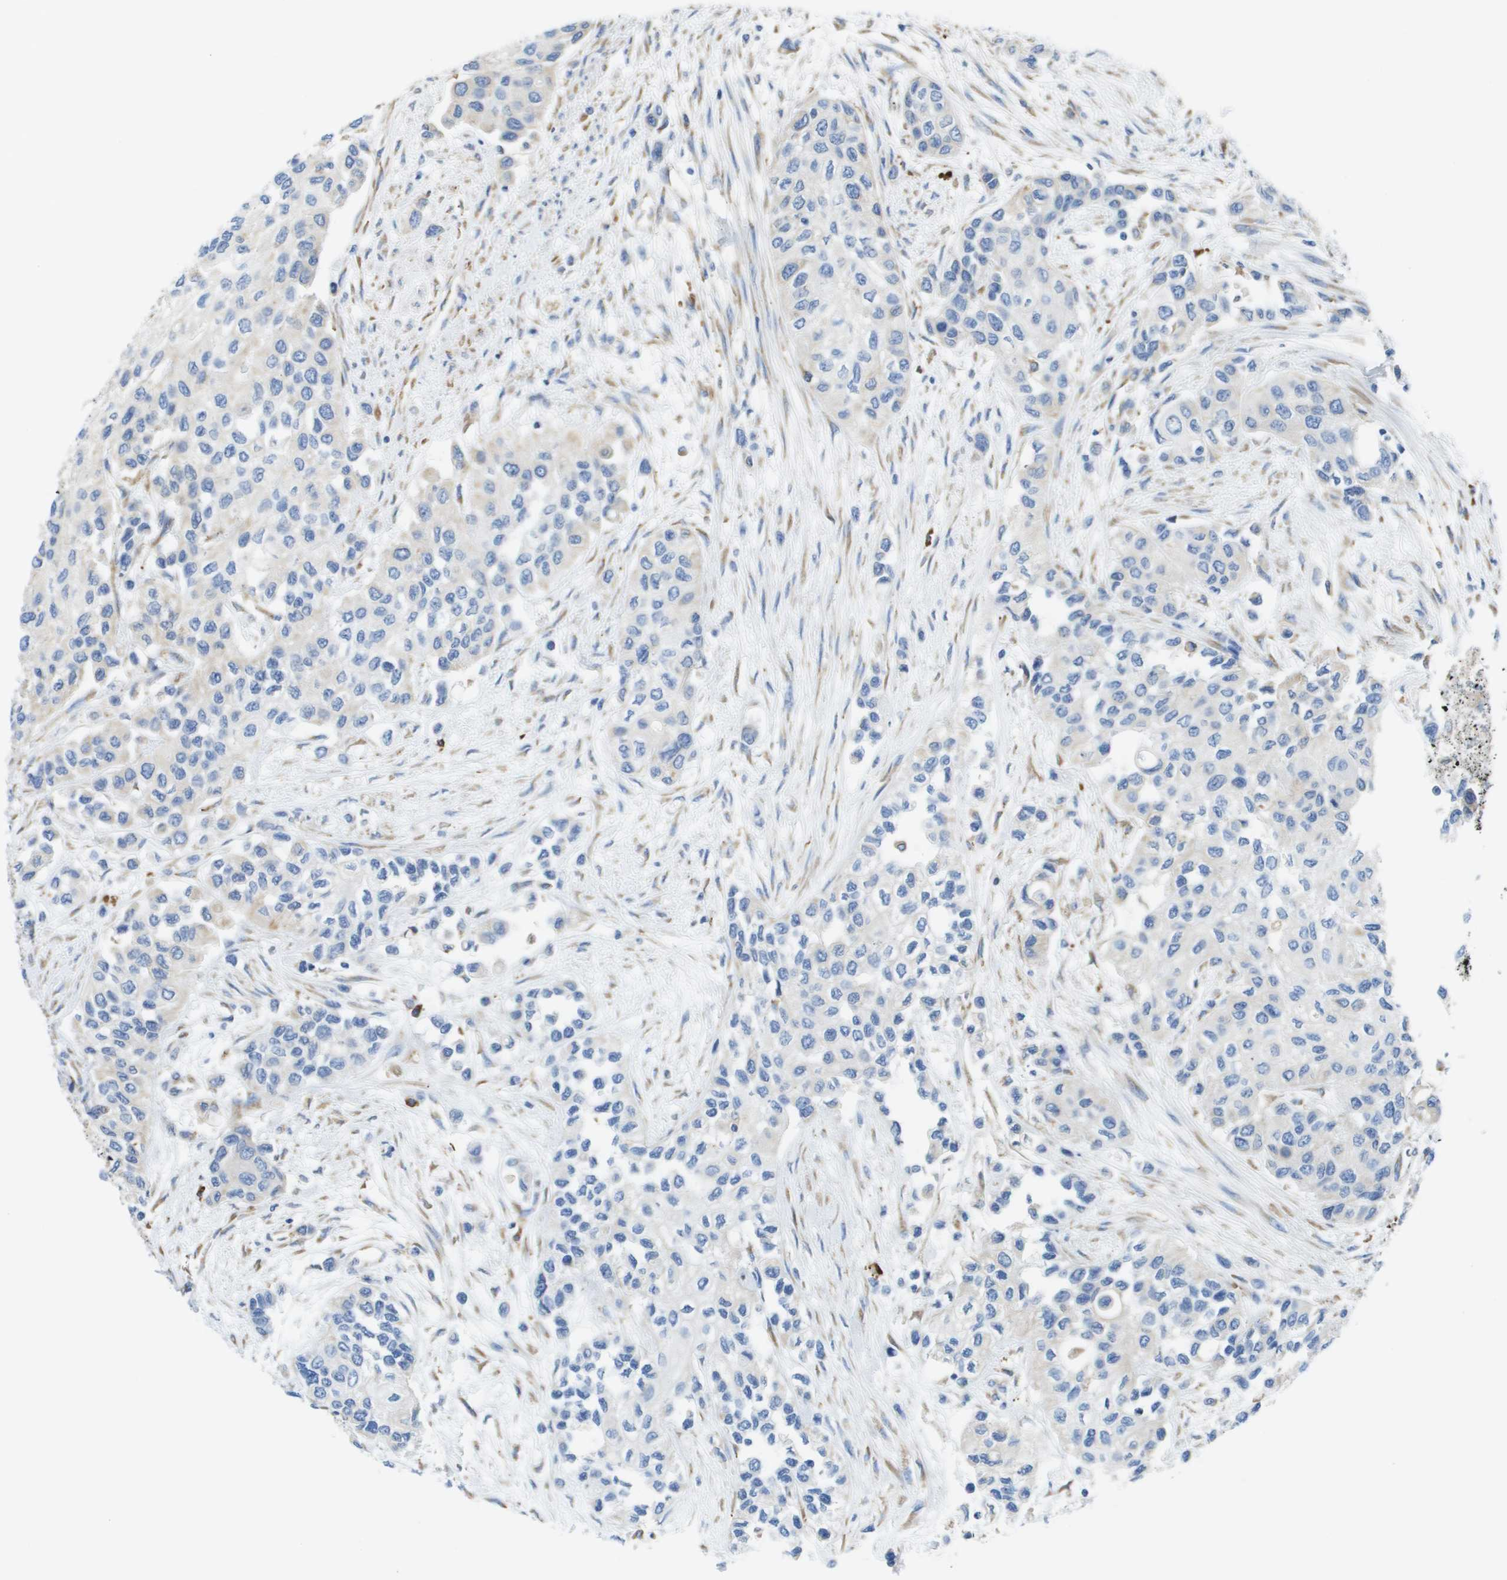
{"staining": {"intensity": "negative", "quantity": "none", "location": "none"}, "tissue": "urothelial cancer", "cell_type": "Tumor cells", "image_type": "cancer", "snomed": [{"axis": "morphology", "description": "Urothelial carcinoma, High grade"}, {"axis": "topography", "description": "Urinary bladder"}], "caption": "The histopathology image exhibits no staining of tumor cells in urothelial cancer. Brightfield microscopy of immunohistochemistry stained with DAB (brown) and hematoxylin (blue), captured at high magnification.", "gene": "SDR42E1", "patient": {"sex": "female", "age": 56}}